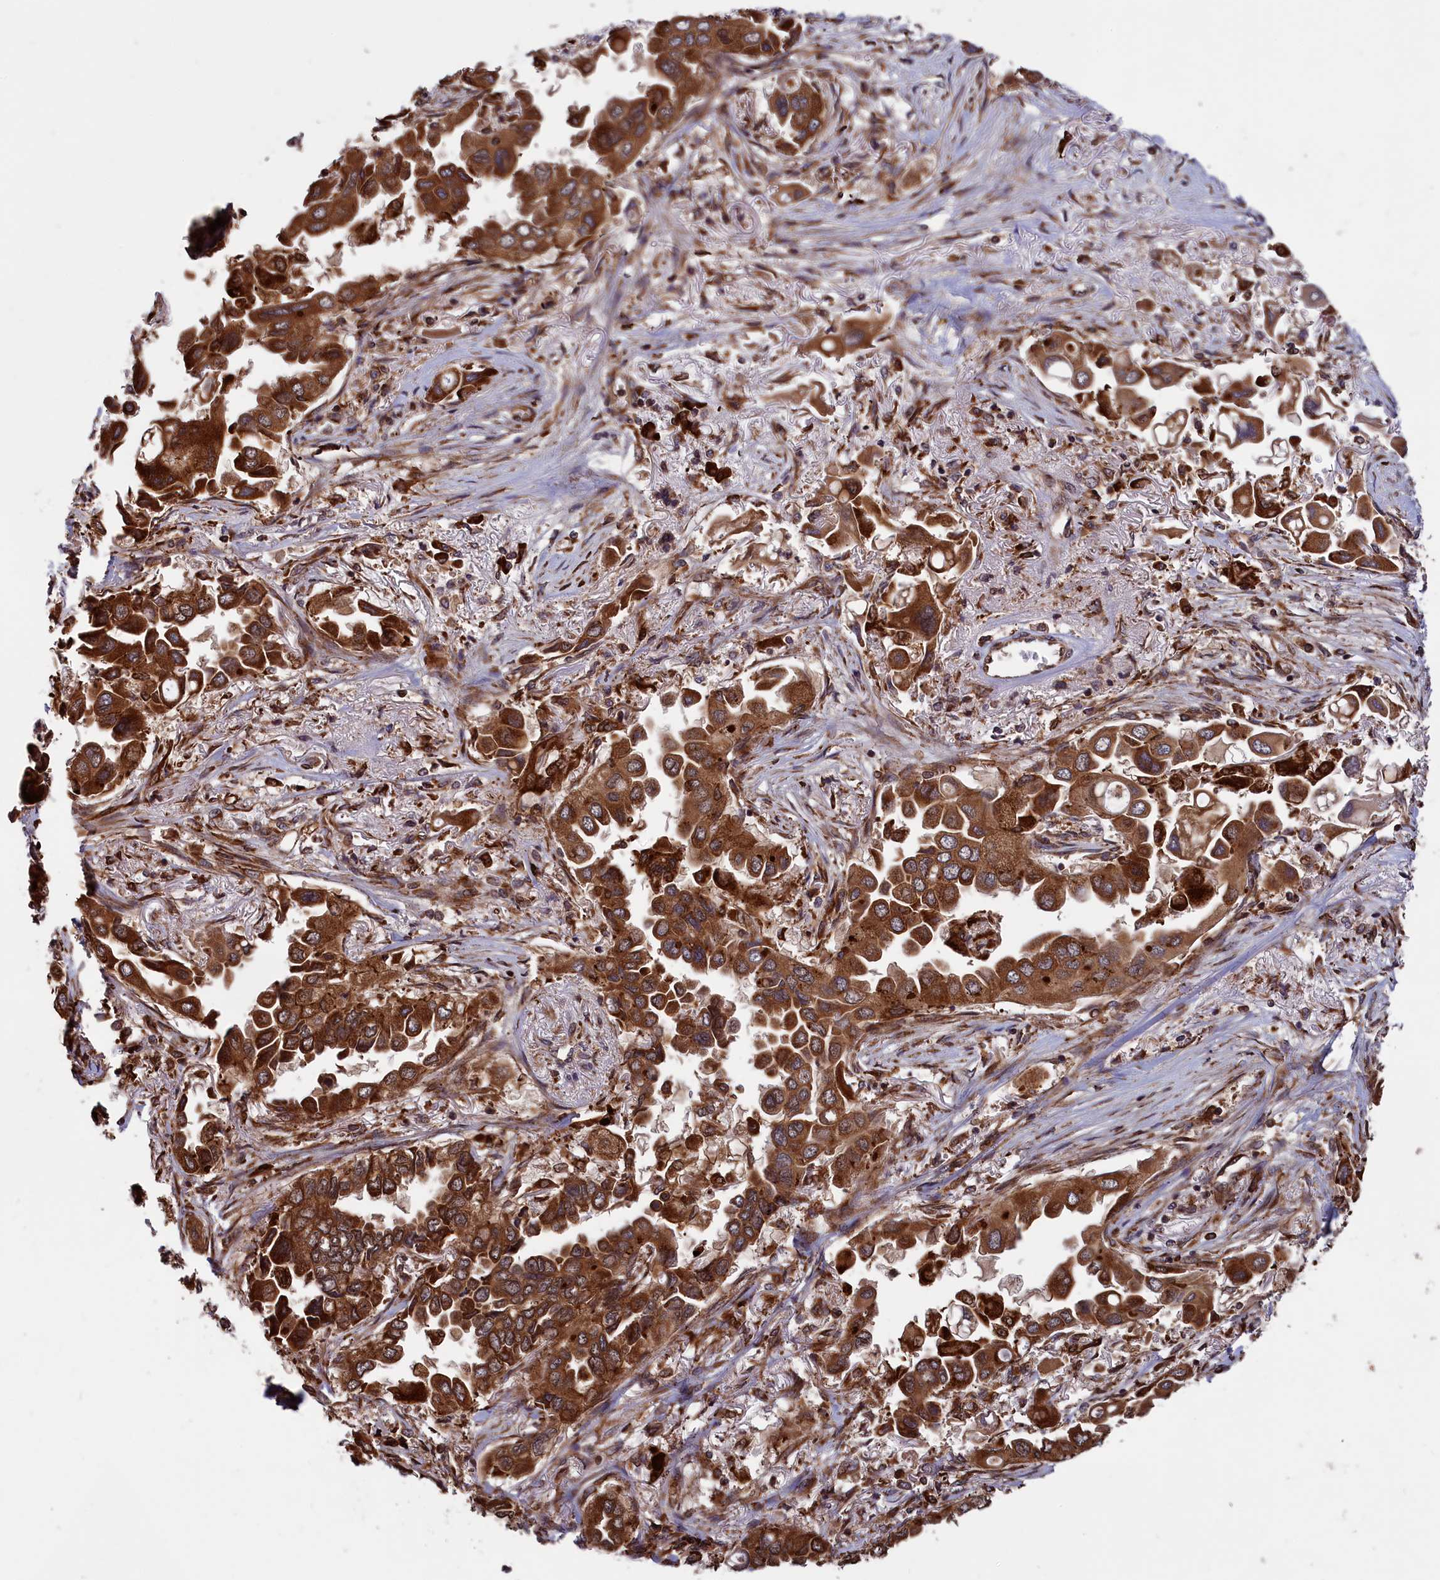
{"staining": {"intensity": "strong", "quantity": ">75%", "location": "cytoplasmic/membranous"}, "tissue": "lung cancer", "cell_type": "Tumor cells", "image_type": "cancer", "snomed": [{"axis": "morphology", "description": "Adenocarcinoma, NOS"}, {"axis": "topography", "description": "Lung"}], "caption": "Protein analysis of adenocarcinoma (lung) tissue exhibits strong cytoplasmic/membranous staining in about >75% of tumor cells.", "gene": "PLA2G4C", "patient": {"sex": "female", "age": 76}}